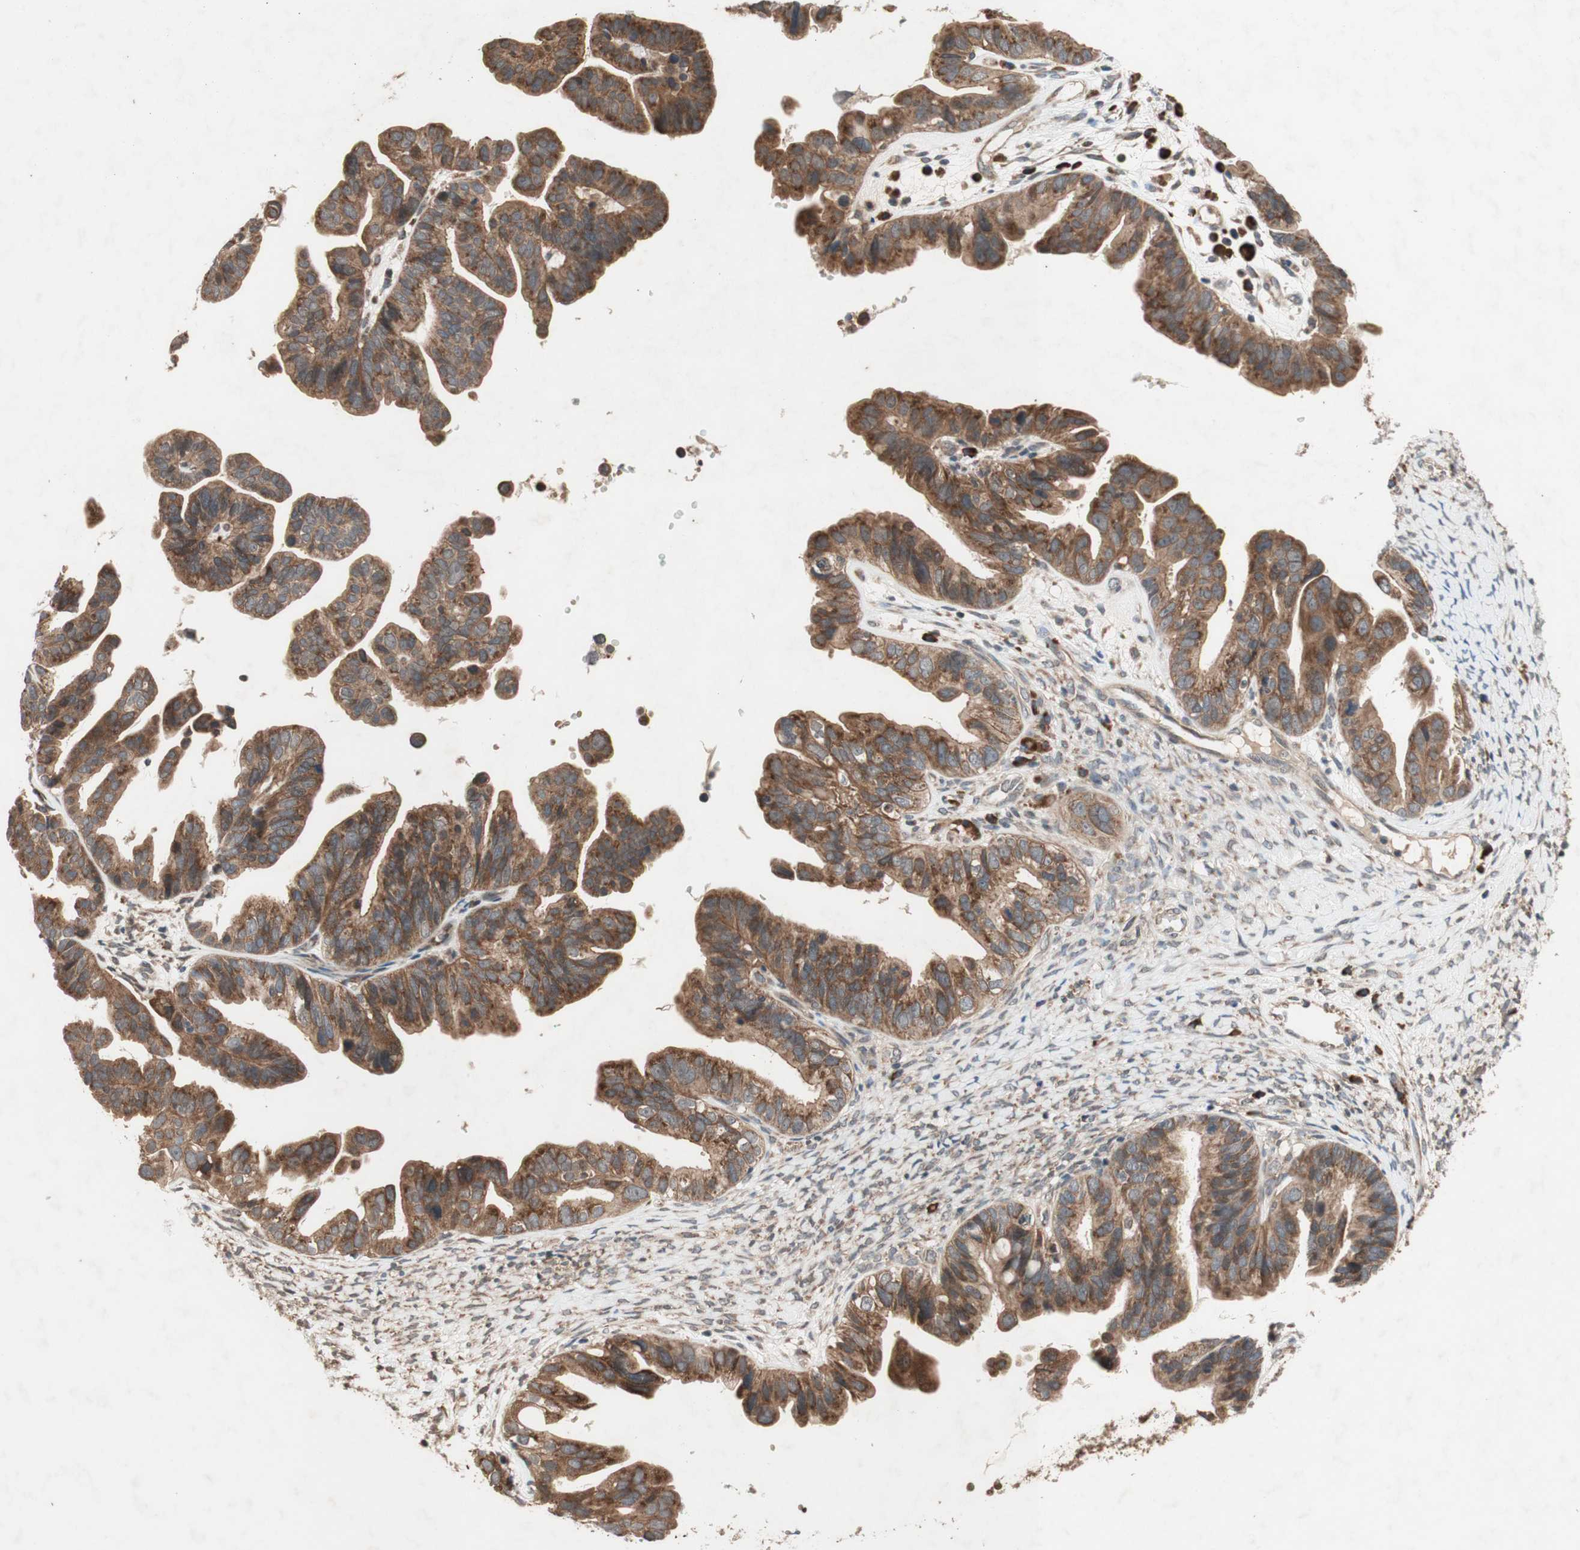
{"staining": {"intensity": "moderate", "quantity": ">75%", "location": "cytoplasmic/membranous"}, "tissue": "ovarian cancer", "cell_type": "Tumor cells", "image_type": "cancer", "snomed": [{"axis": "morphology", "description": "Cystadenocarcinoma, serous, NOS"}, {"axis": "topography", "description": "Ovary"}], "caption": "This image demonstrates immunohistochemistry staining of human ovarian serous cystadenocarcinoma, with medium moderate cytoplasmic/membranous staining in approximately >75% of tumor cells.", "gene": "DDOST", "patient": {"sex": "female", "age": 56}}